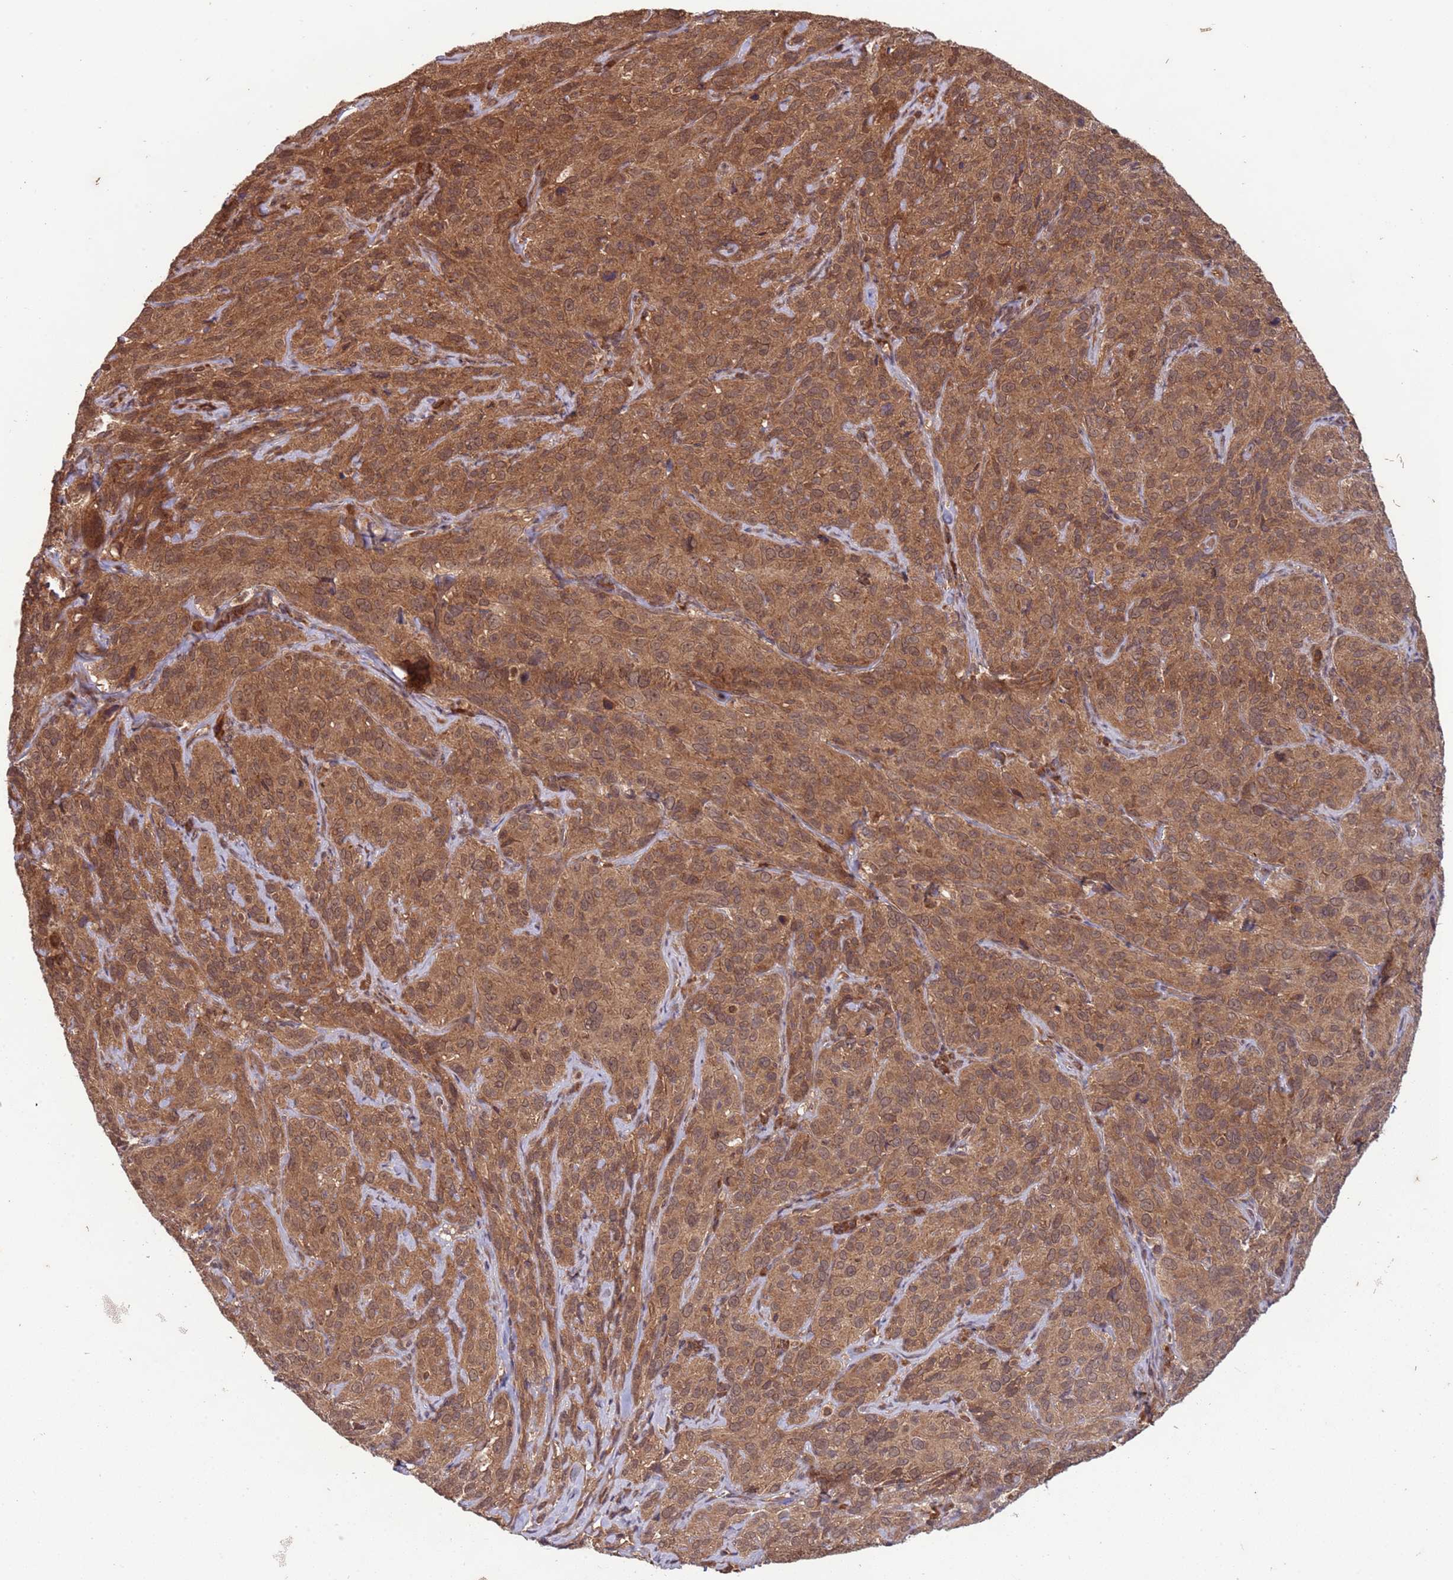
{"staining": {"intensity": "moderate", "quantity": ">75%", "location": "cytoplasmic/membranous,nuclear"}, "tissue": "cervical cancer", "cell_type": "Tumor cells", "image_type": "cancer", "snomed": [{"axis": "morphology", "description": "Squamous cell carcinoma, NOS"}, {"axis": "topography", "description": "Cervix"}], "caption": "The image shows a brown stain indicating the presence of a protein in the cytoplasmic/membranous and nuclear of tumor cells in cervical cancer (squamous cell carcinoma).", "gene": "ERI1", "patient": {"sex": "female", "age": 51}}